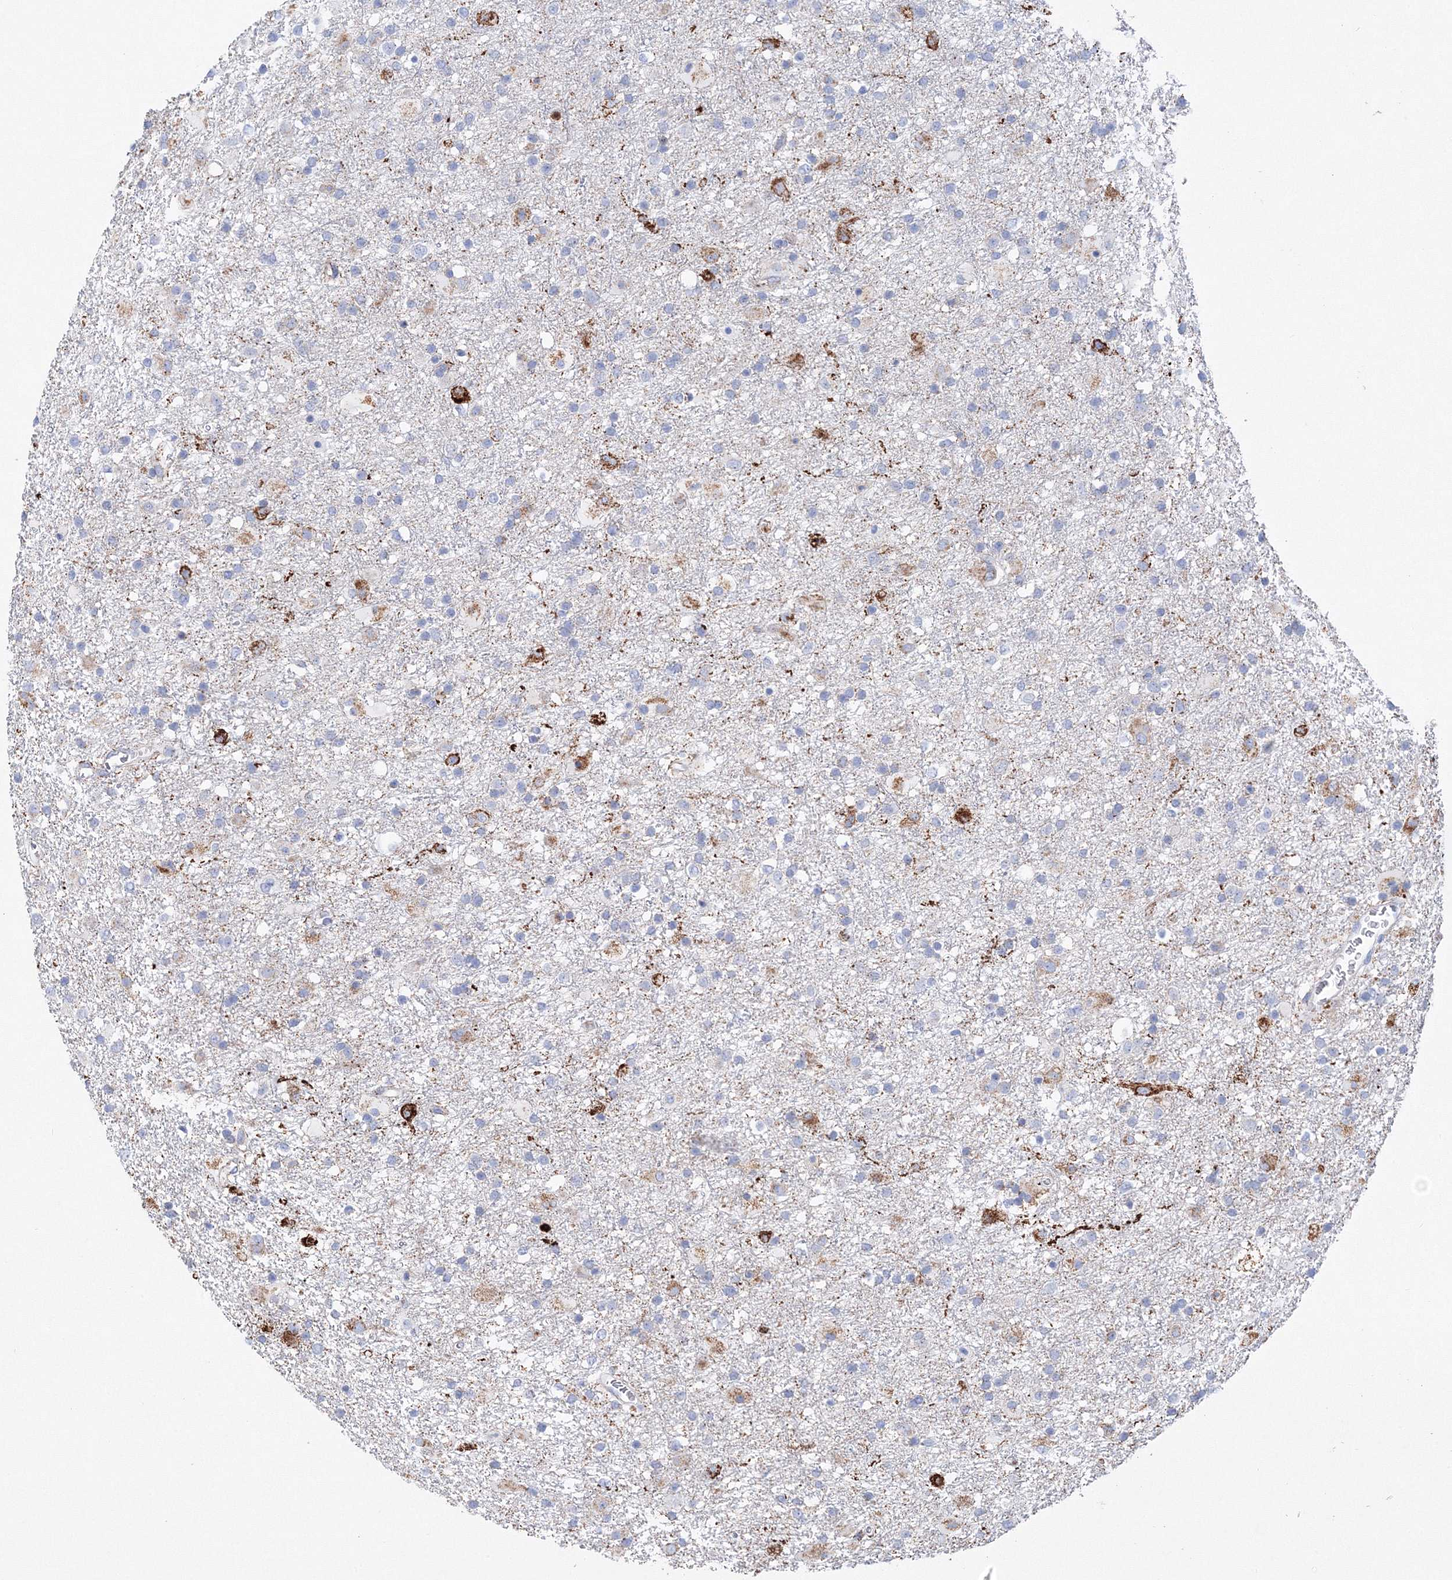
{"staining": {"intensity": "negative", "quantity": "none", "location": "none"}, "tissue": "glioma", "cell_type": "Tumor cells", "image_type": "cancer", "snomed": [{"axis": "morphology", "description": "Glioma, malignant, Low grade"}, {"axis": "topography", "description": "Brain"}], "caption": "Human glioma stained for a protein using immunohistochemistry exhibits no staining in tumor cells.", "gene": "MERTK", "patient": {"sex": "male", "age": 65}}